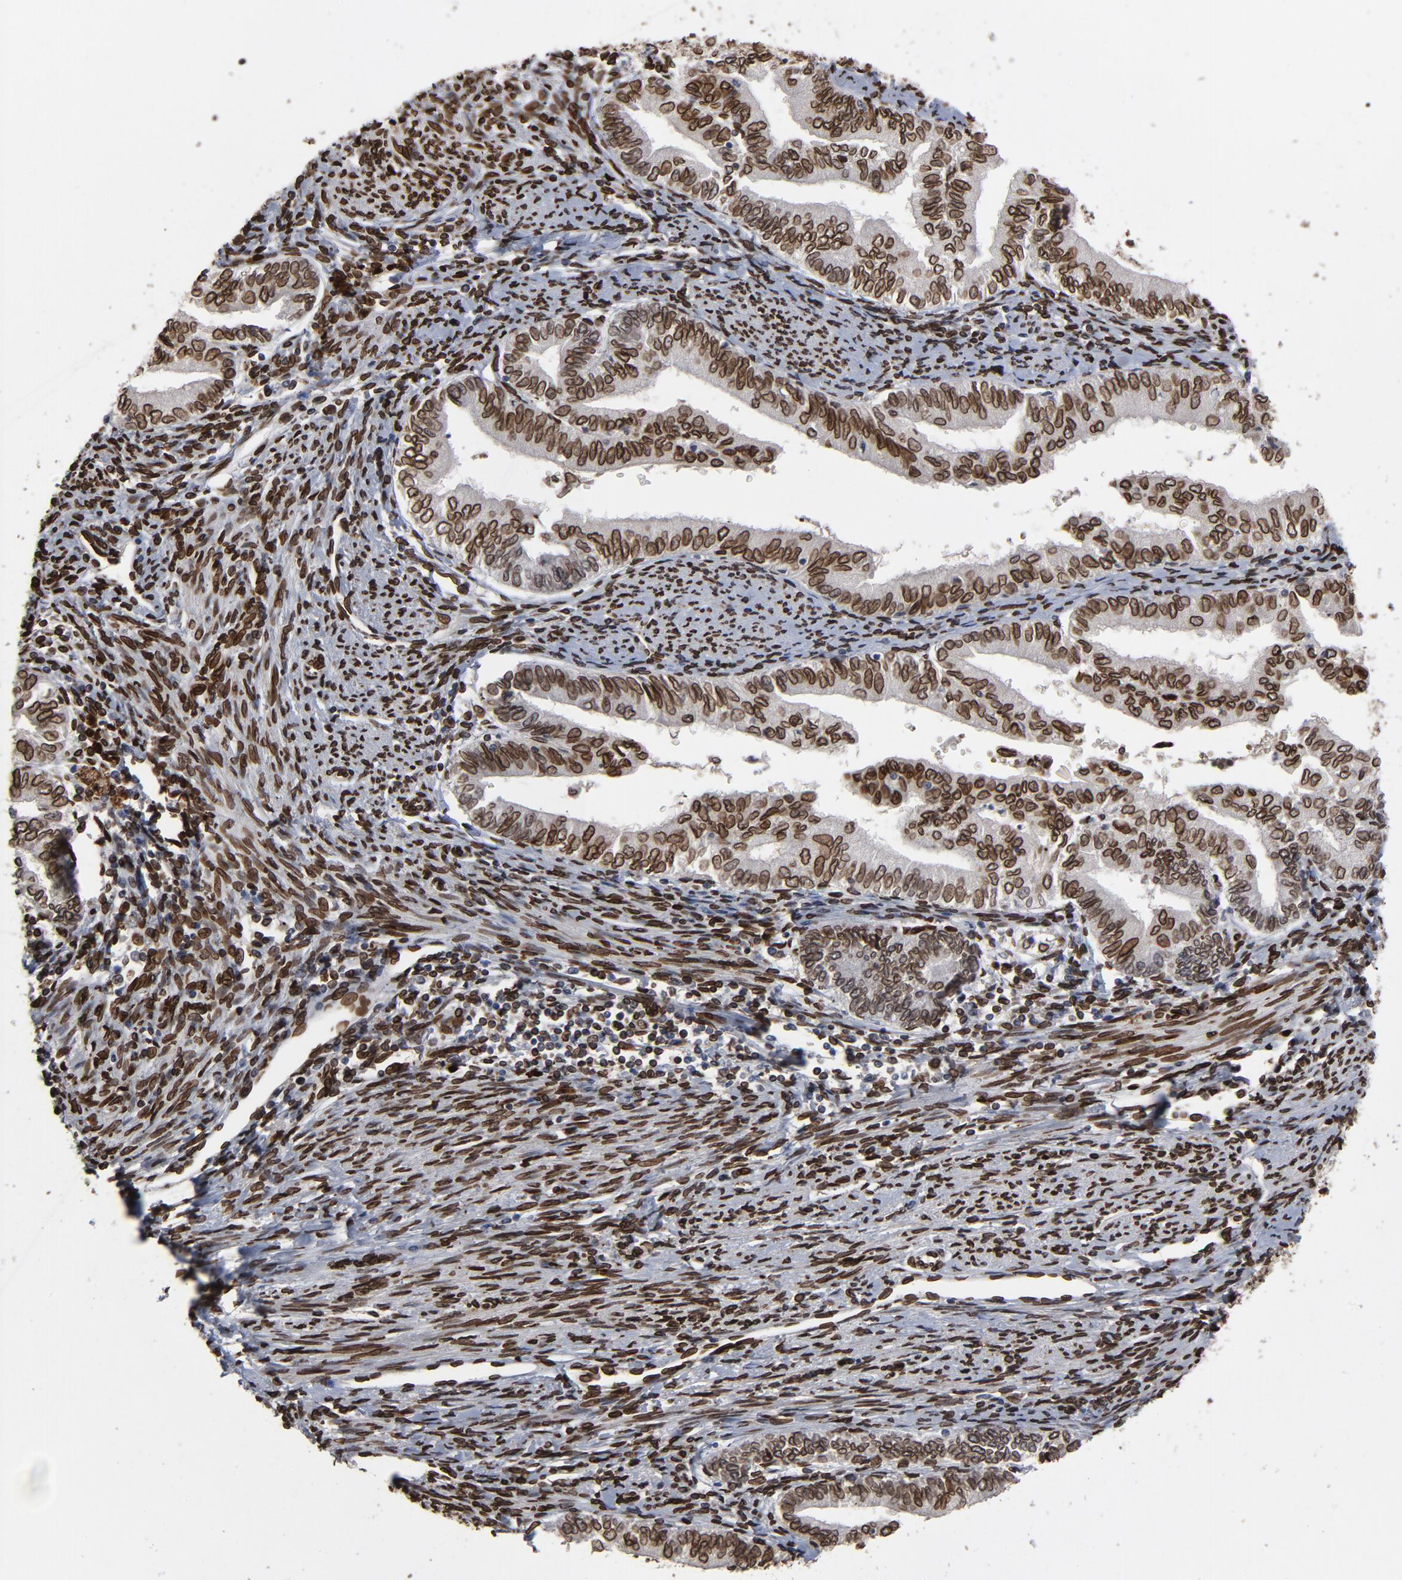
{"staining": {"intensity": "strong", "quantity": ">75%", "location": "cytoplasmic/membranous,nuclear"}, "tissue": "endometrial cancer", "cell_type": "Tumor cells", "image_type": "cancer", "snomed": [{"axis": "morphology", "description": "Adenocarcinoma, NOS"}, {"axis": "topography", "description": "Endometrium"}], "caption": "Immunohistochemical staining of adenocarcinoma (endometrial) displays high levels of strong cytoplasmic/membranous and nuclear protein expression in about >75% of tumor cells.", "gene": "LMNA", "patient": {"sex": "female", "age": 66}}